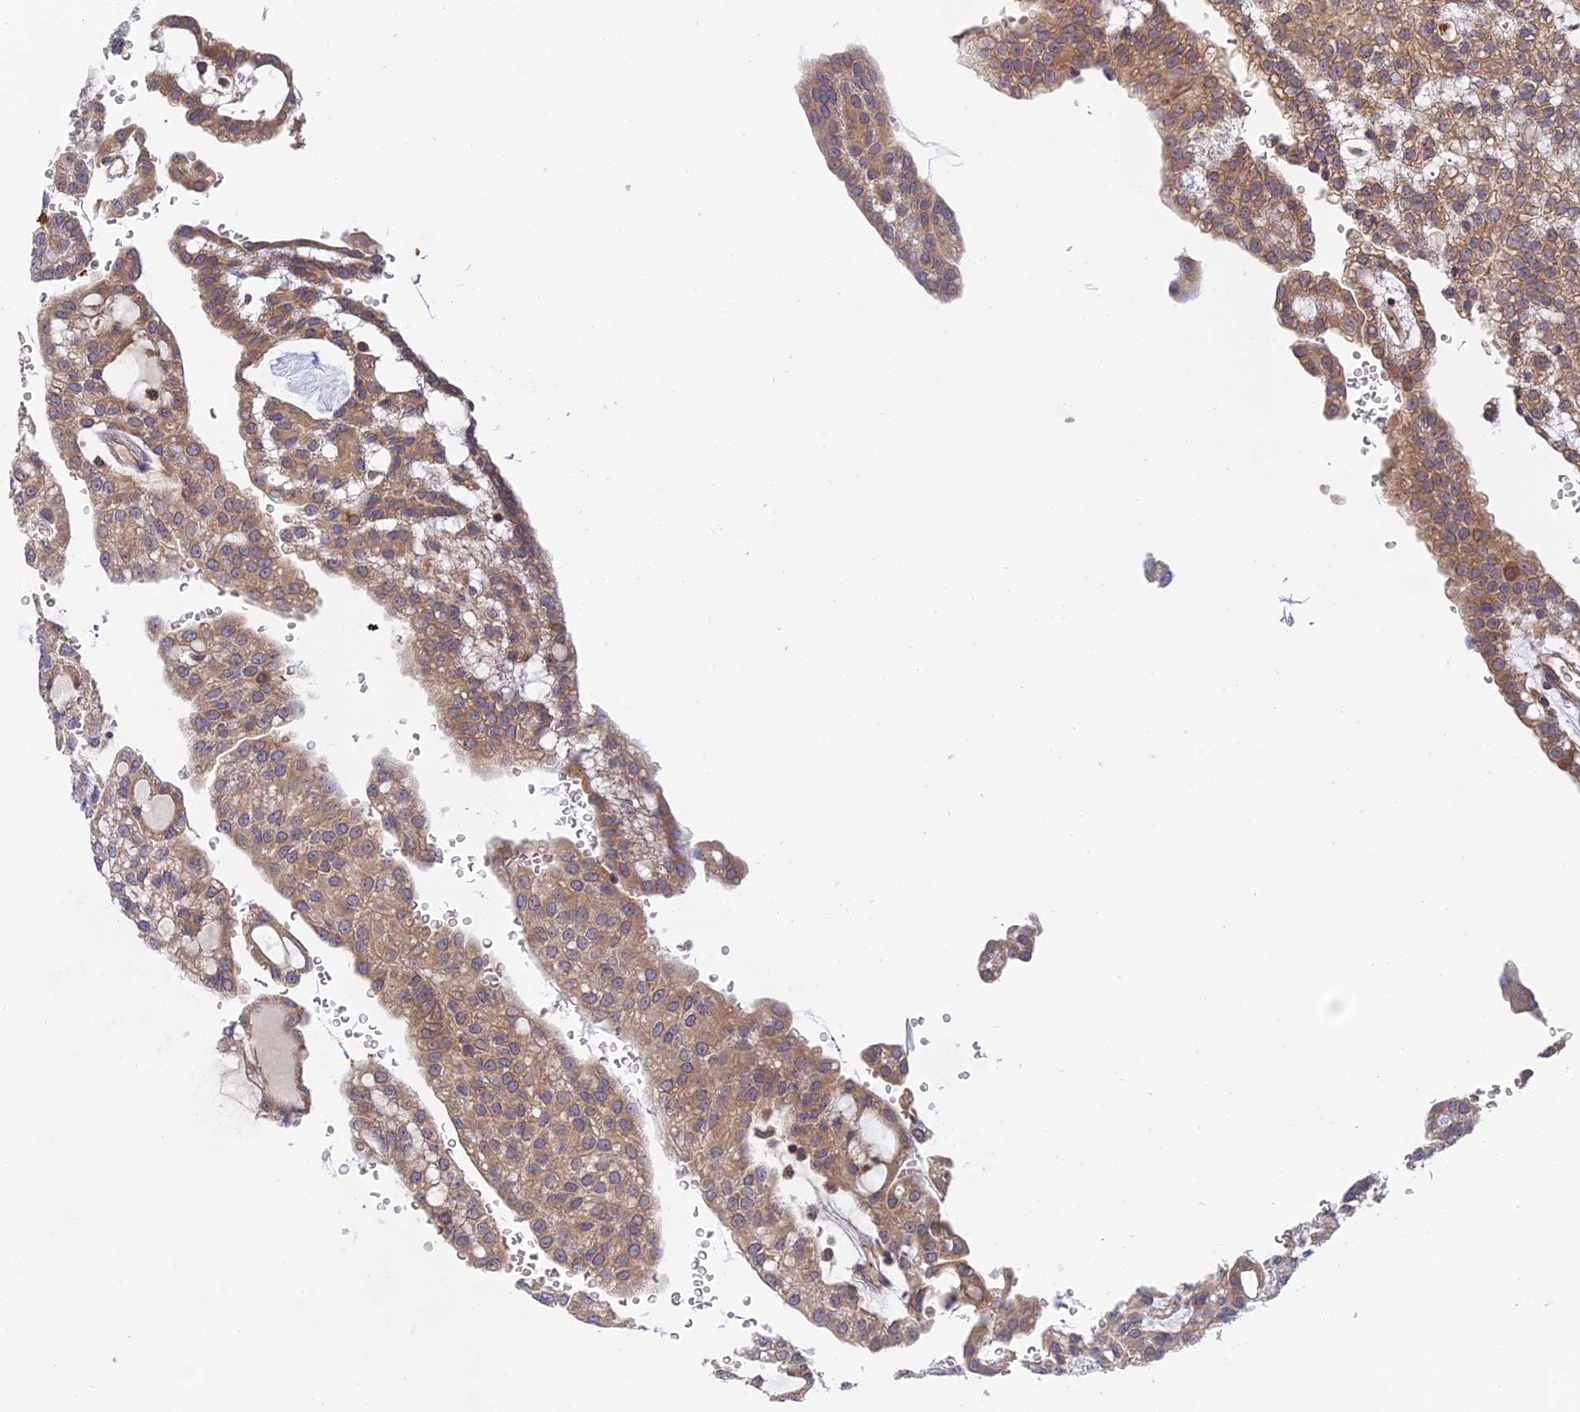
{"staining": {"intensity": "moderate", "quantity": ">75%", "location": "cytoplasmic/membranous"}, "tissue": "renal cancer", "cell_type": "Tumor cells", "image_type": "cancer", "snomed": [{"axis": "morphology", "description": "Adenocarcinoma, NOS"}, {"axis": "topography", "description": "Kidney"}], "caption": "IHC photomicrograph of renal cancer stained for a protein (brown), which reveals medium levels of moderate cytoplasmic/membranous expression in about >75% of tumor cells.", "gene": "IL21R", "patient": {"sex": "male", "age": 63}}